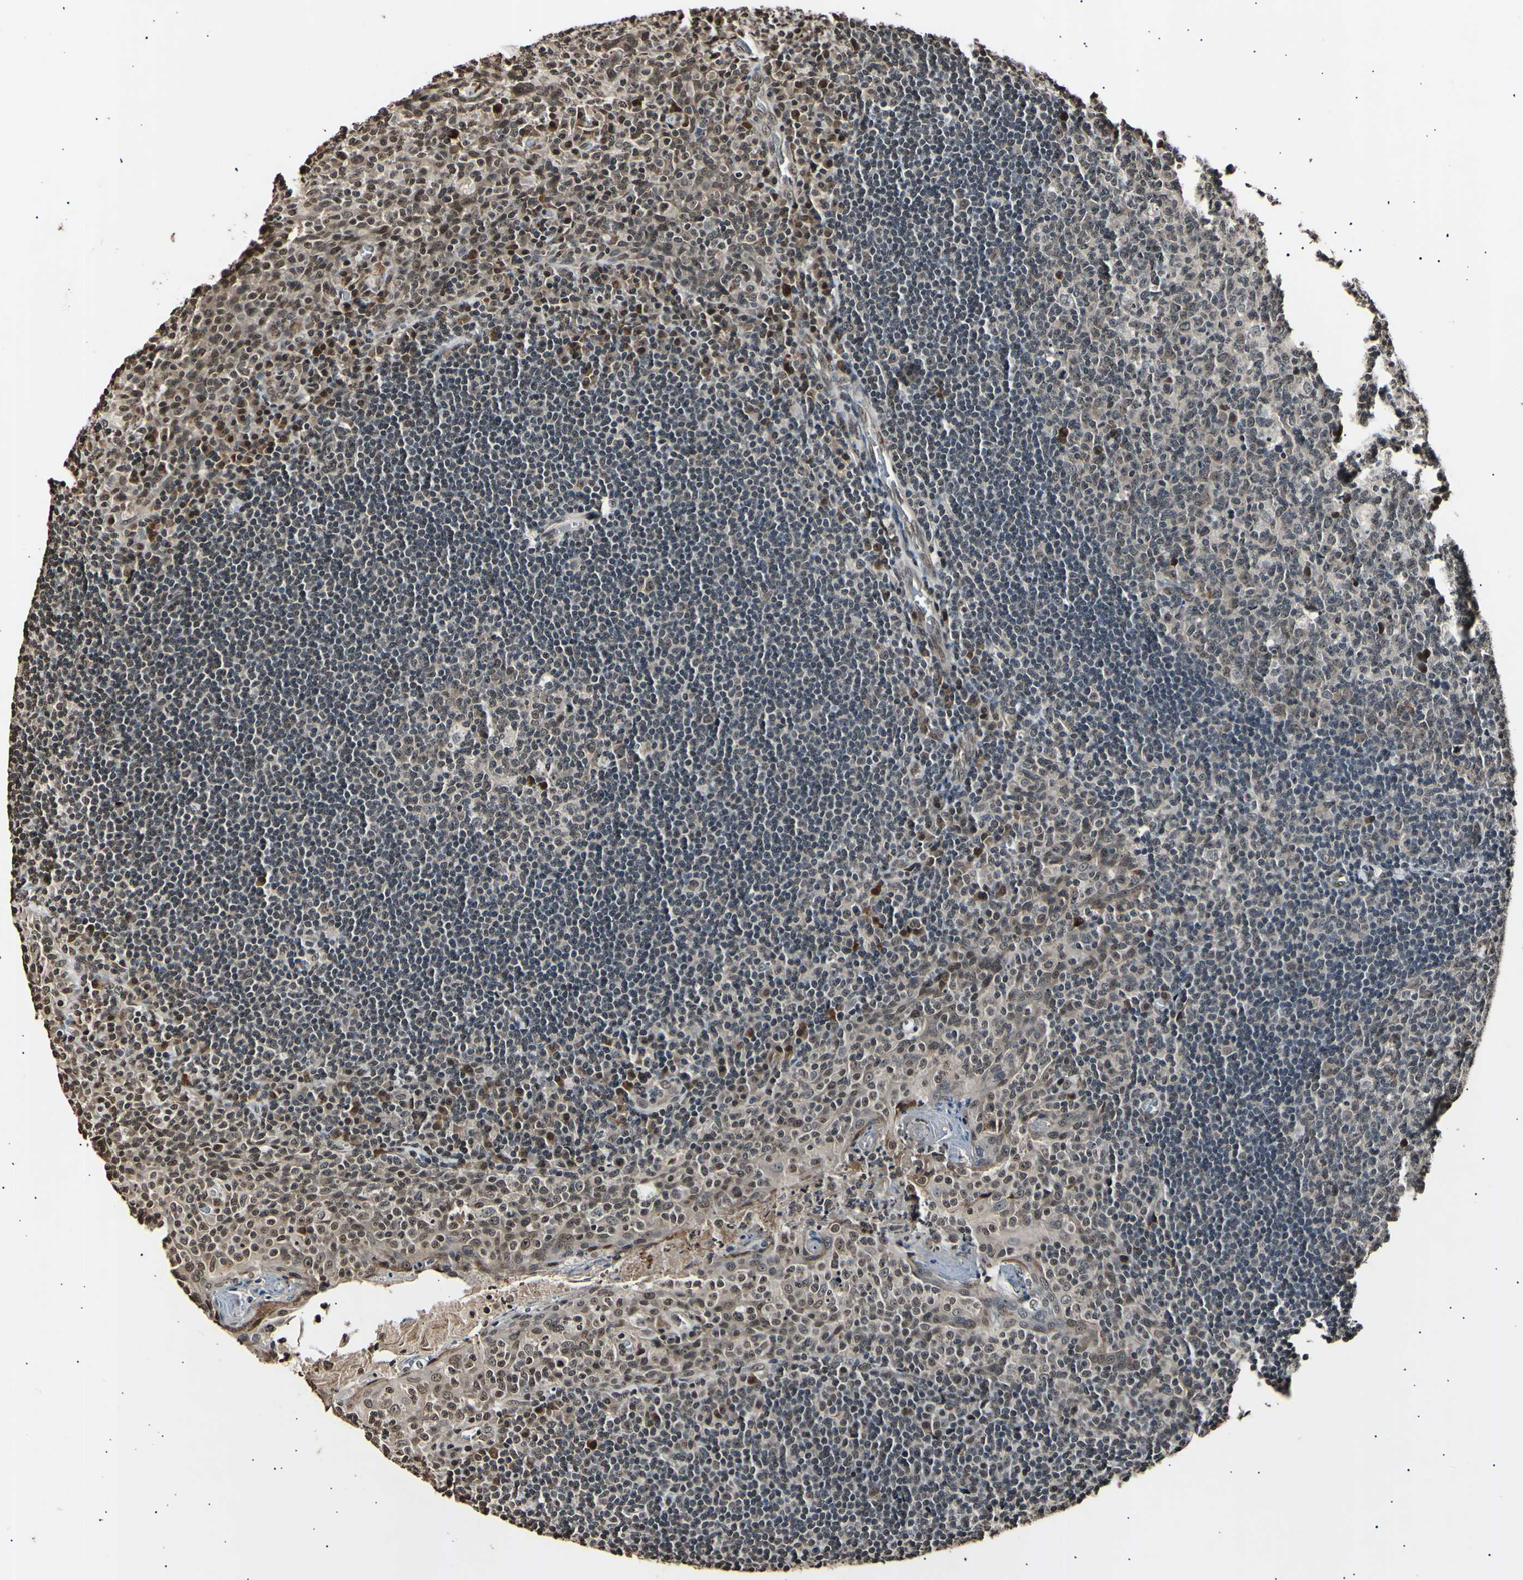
{"staining": {"intensity": "weak", "quantity": "25%-75%", "location": "cytoplasmic/membranous,nuclear"}, "tissue": "tonsil", "cell_type": "Germinal center cells", "image_type": "normal", "snomed": [{"axis": "morphology", "description": "Normal tissue, NOS"}, {"axis": "topography", "description": "Tonsil"}], "caption": "Immunohistochemistry (IHC) of unremarkable tonsil reveals low levels of weak cytoplasmic/membranous,nuclear expression in approximately 25%-75% of germinal center cells.", "gene": "ANAPC7", "patient": {"sex": "male", "age": 17}}